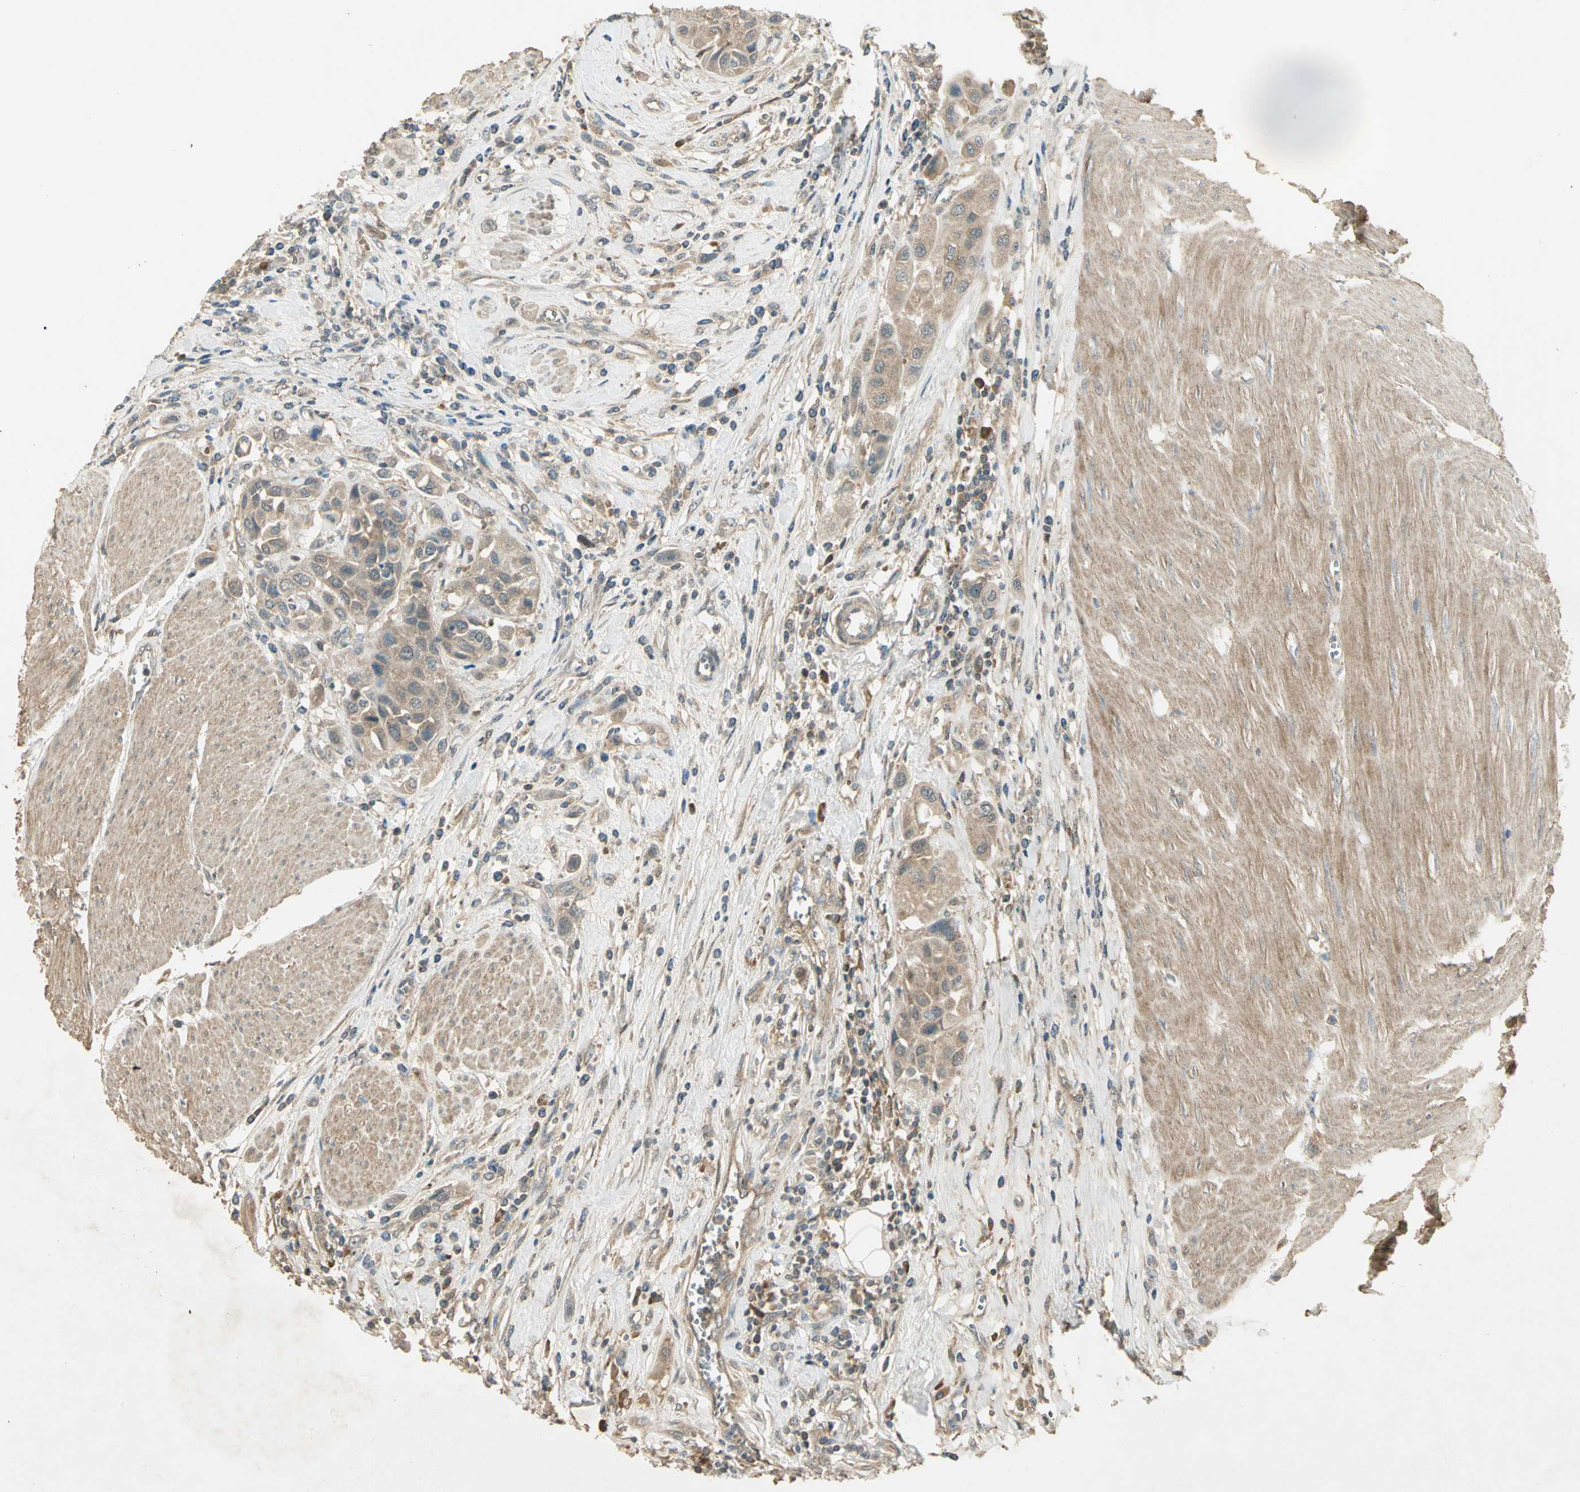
{"staining": {"intensity": "weak", "quantity": ">75%", "location": "cytoplasmic/membranous"}, "tissue": "urothelial cancer", "cell_type": "Tumor cells", "image_type": "cancer", "snomed": [{"axis": "morphology", "description": "Urothelial carcinoma, High grade"}, {"axis": "topography", "description": "Urinary bladder"}], "caption": "A micrograph of human urothelial carcinoma (high-grade) stained for a protein reveals weak cytoplasmic/membranous brown staining in tumor cells.", "gene": "KEAP1", "patient": {"sex": "male", "age": 50}}